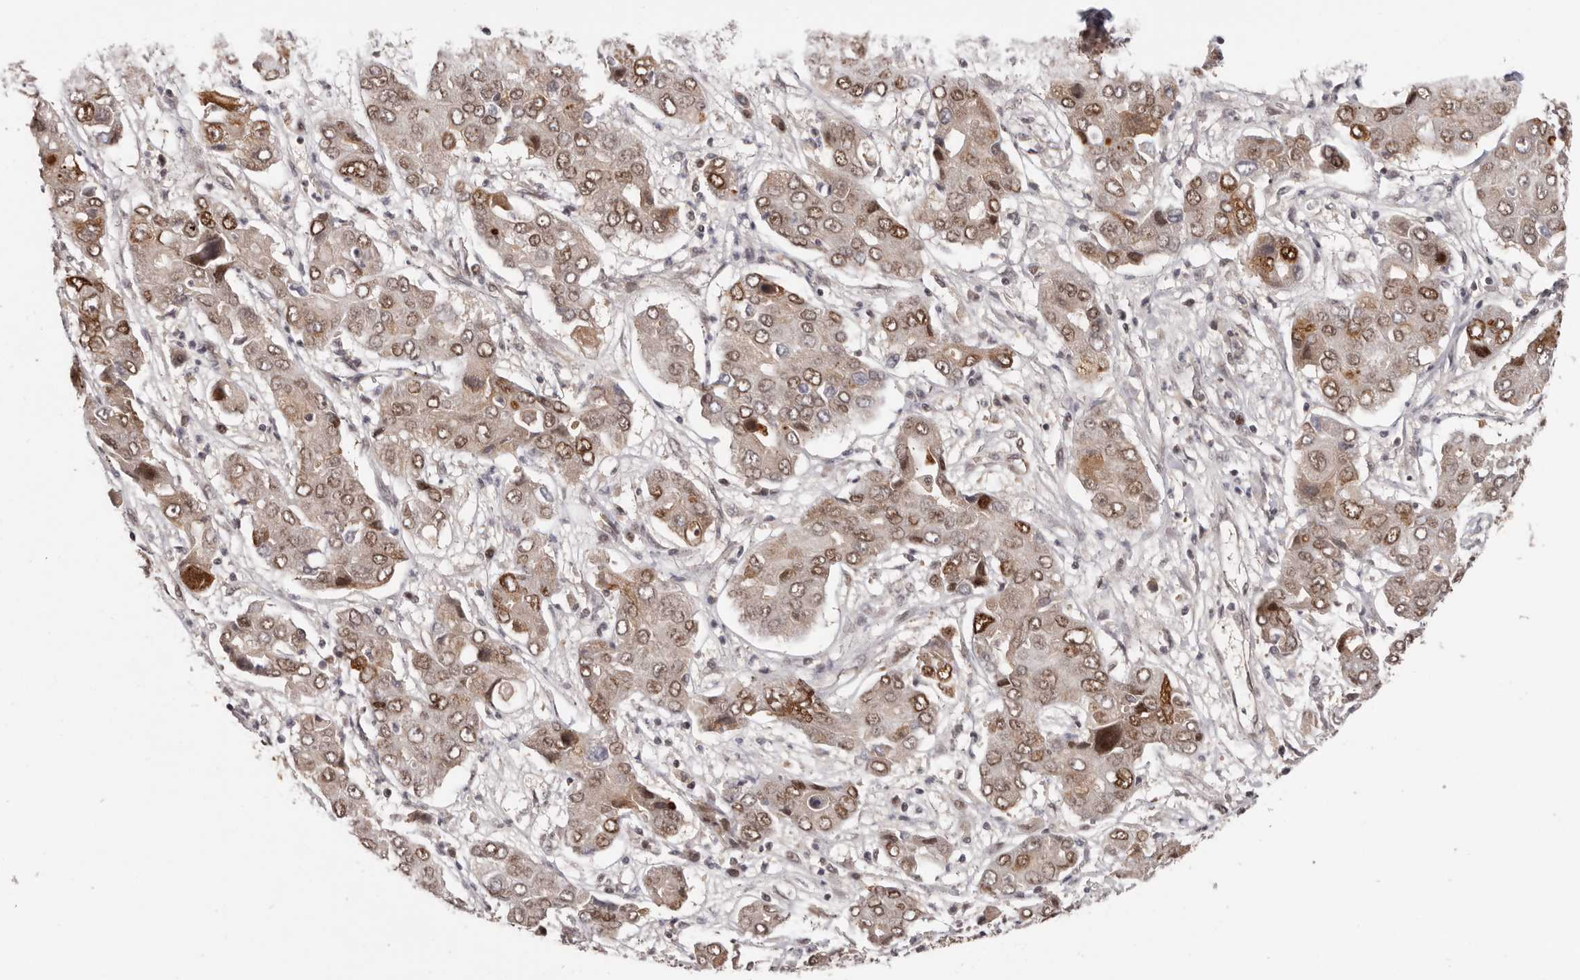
{"staining": {"intensity": "moderate", "quantity": ">75%", "location": "nuclear"}, "tissue": "liver cancer", "cell_type": "Tumor cells", "image_type": "cancer", "snomed": [{"axis": "morphology", "description": "Cholangiocarcinoma"}, {"axis": "topography", "description": "Liver"}], "caption": "Liver cholangiocarcinoma stained with a protein marker reveals moderate staining in tumor cells.", "gene": "TBX5", "patient": {"sex": "male", "age": 67}}